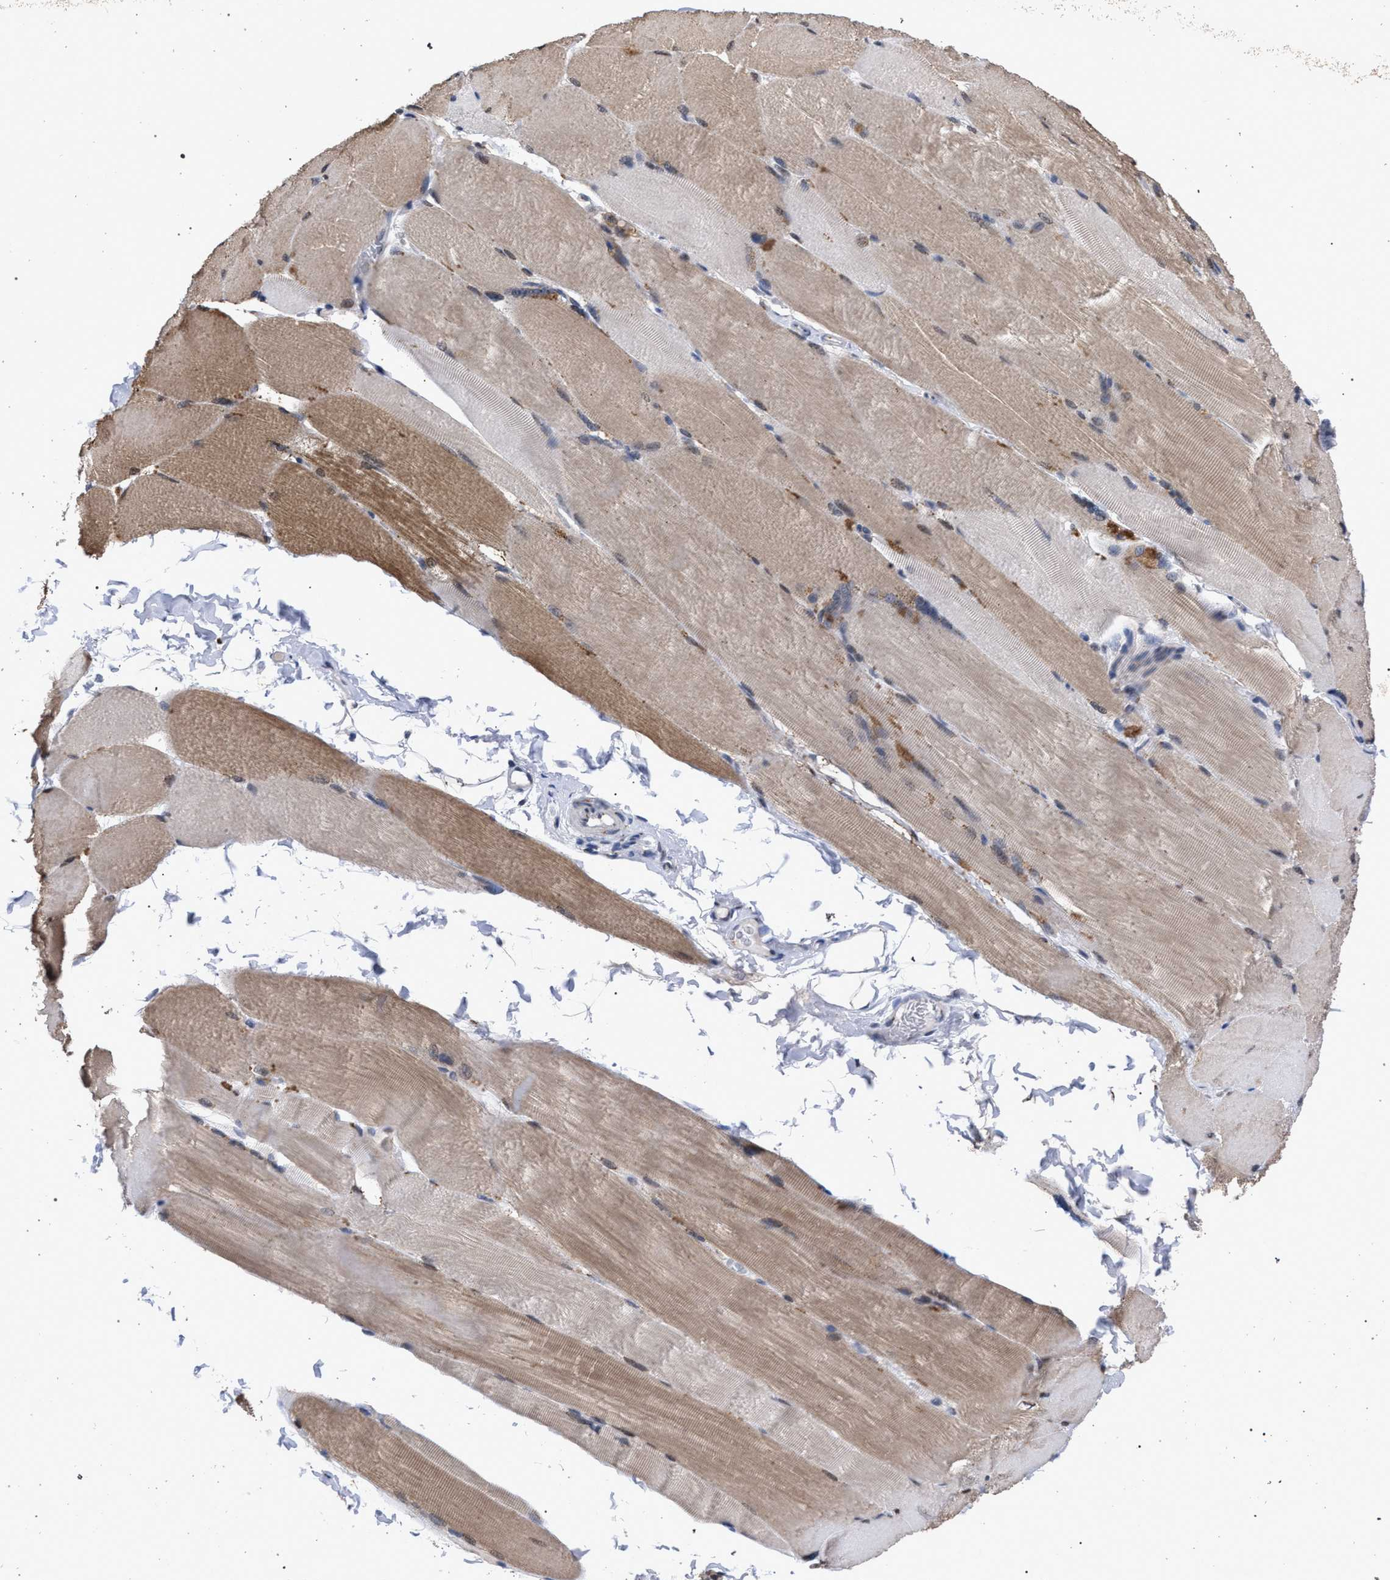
{"staining": {"intensity": "weak", "quantity": ">75%", "location": "cytoplasmic/membranous"}, "tissue": "skeletal muscle", "cell_type": "Myocytes", "image_type": "normal", "snomed": [{"axis": "morphology", "description": "Normal tissue, NOS"}, {"axis": "topography", "description": "Skin"}, {"axis": "topography", "description": "Skeletal muscle"}], "caption": "IHC (DAB (3,3'-diaminobenzidine)) staining of normal skeletal muscle displays weak cytoplasmic/membranous protein expression in approximately >75% of myocytes. The protein of interest is stained brown, and the nuclei are stained in blue (DAB (3,3'-diaminobenzidine) IHC with brightfield microscopy, high magnification).", "gene": "GOLGA2", "patient": {"sex": "male", "age": 83}}